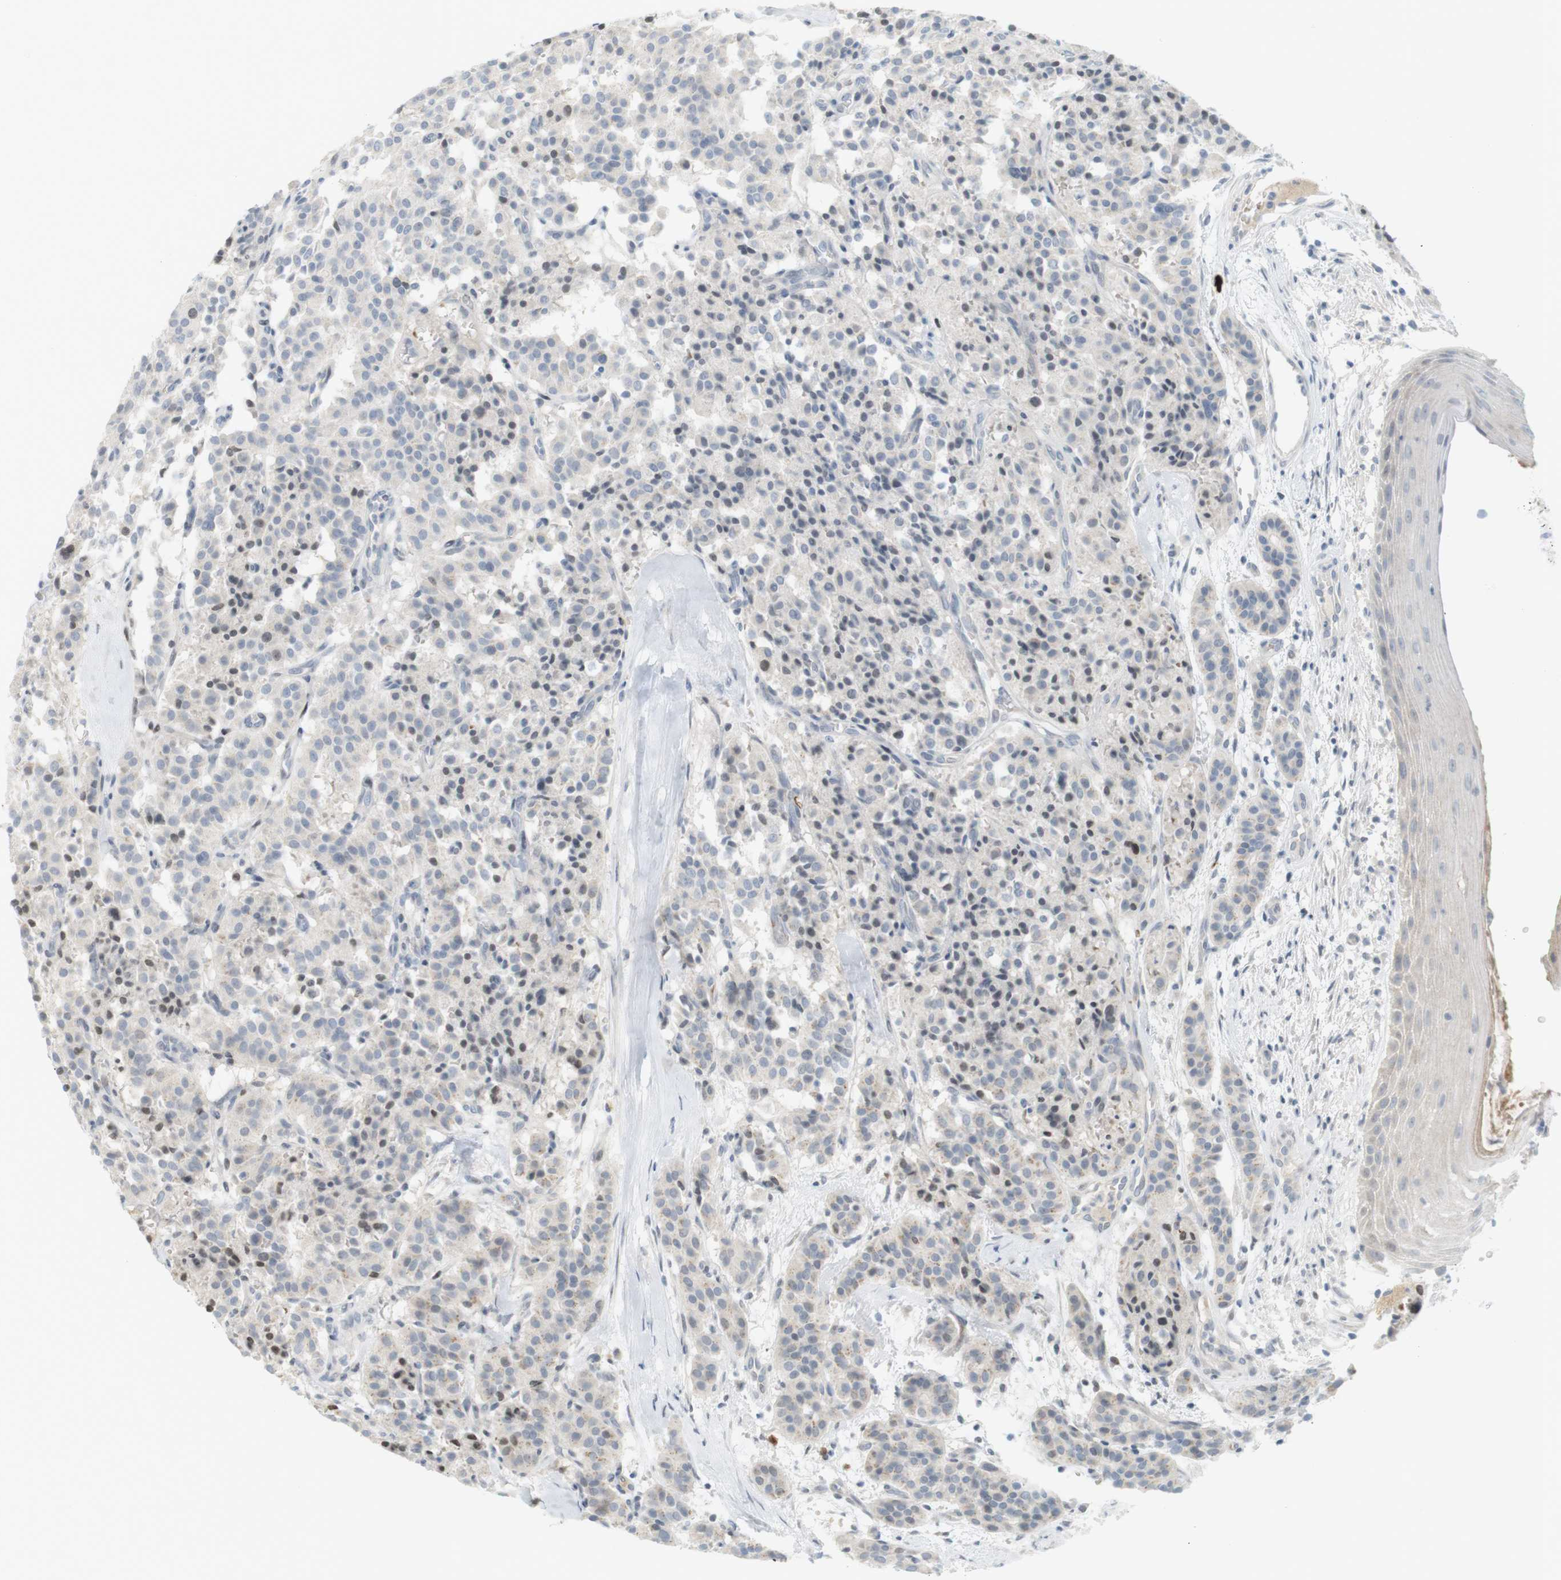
{"staining": {"intensity": "weak", "quantity": "<25%", "location": "nuclear"}, "tissue": "carcinoid", "cell_type": "Tumor cells", "image_type": "cancer", "snomed": [{"axis": "morphology", "description": "Carcinoid, malignant, NOS"}, {"axis": "topography", "description": "Lung"}], "caption": "A photomicrograph of human carcinoid is negative for staining in tumor cells.", "gene": "DMC1", "patient": {"sex": "male", "age": 30}}